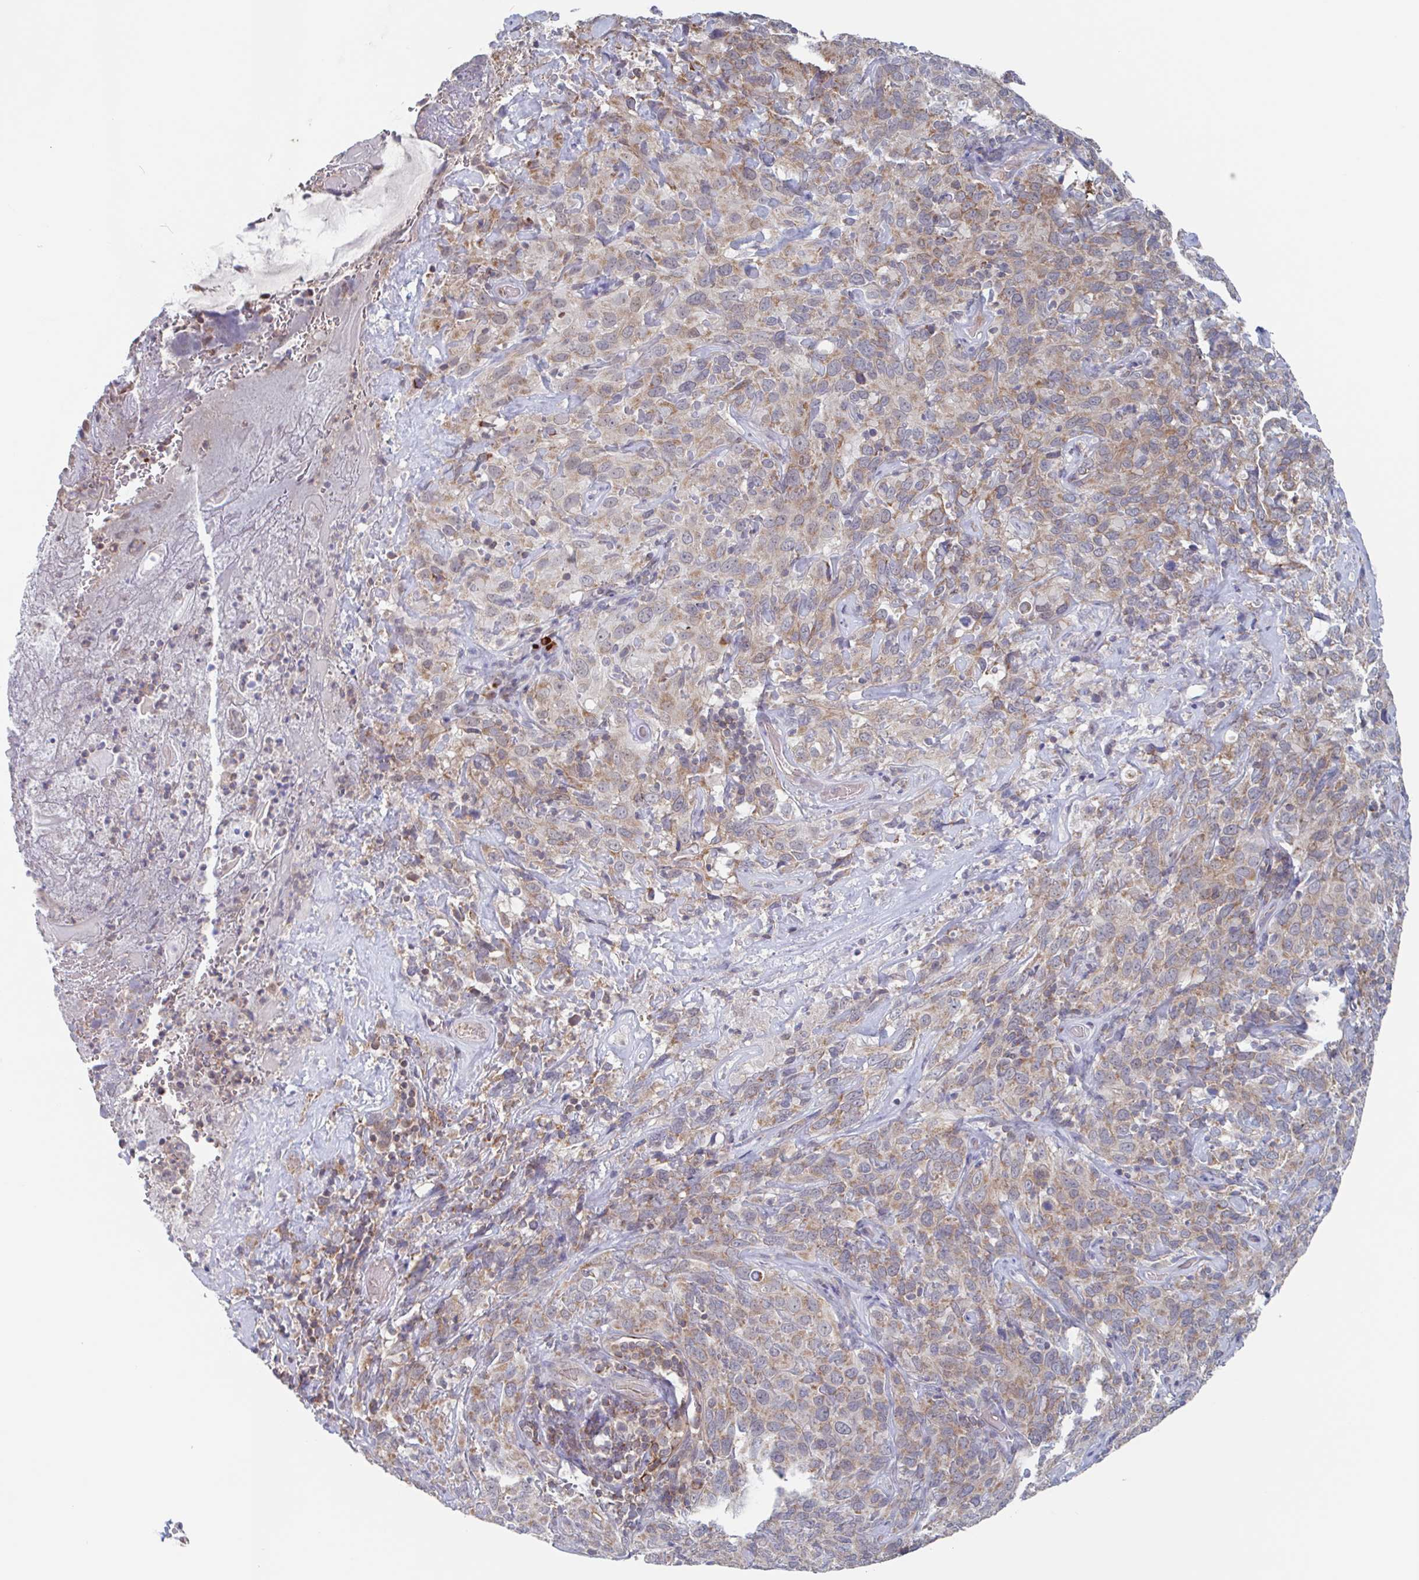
{"staining": {"intensity": "moderate", "quantity": ">75%", "location": "cytoplasmic/membranous"}, "tissue": "cervical cancer", "cell_type": "Tumor cells", "image_type": "cancer", "snomed": [{"axis": "morphology", "description": "Squamous cell carcinoma, NOS"}, {"axis": "topography", "description": "Cervix"}], "caption": "Protein staining of cervical squamous cell carcinoma tissue shows moderate cytoplasmic/membranous staining in about >75% of tumor cells.", "gene": "SURF1", "patient": {"sex": "female", "age": 51}}